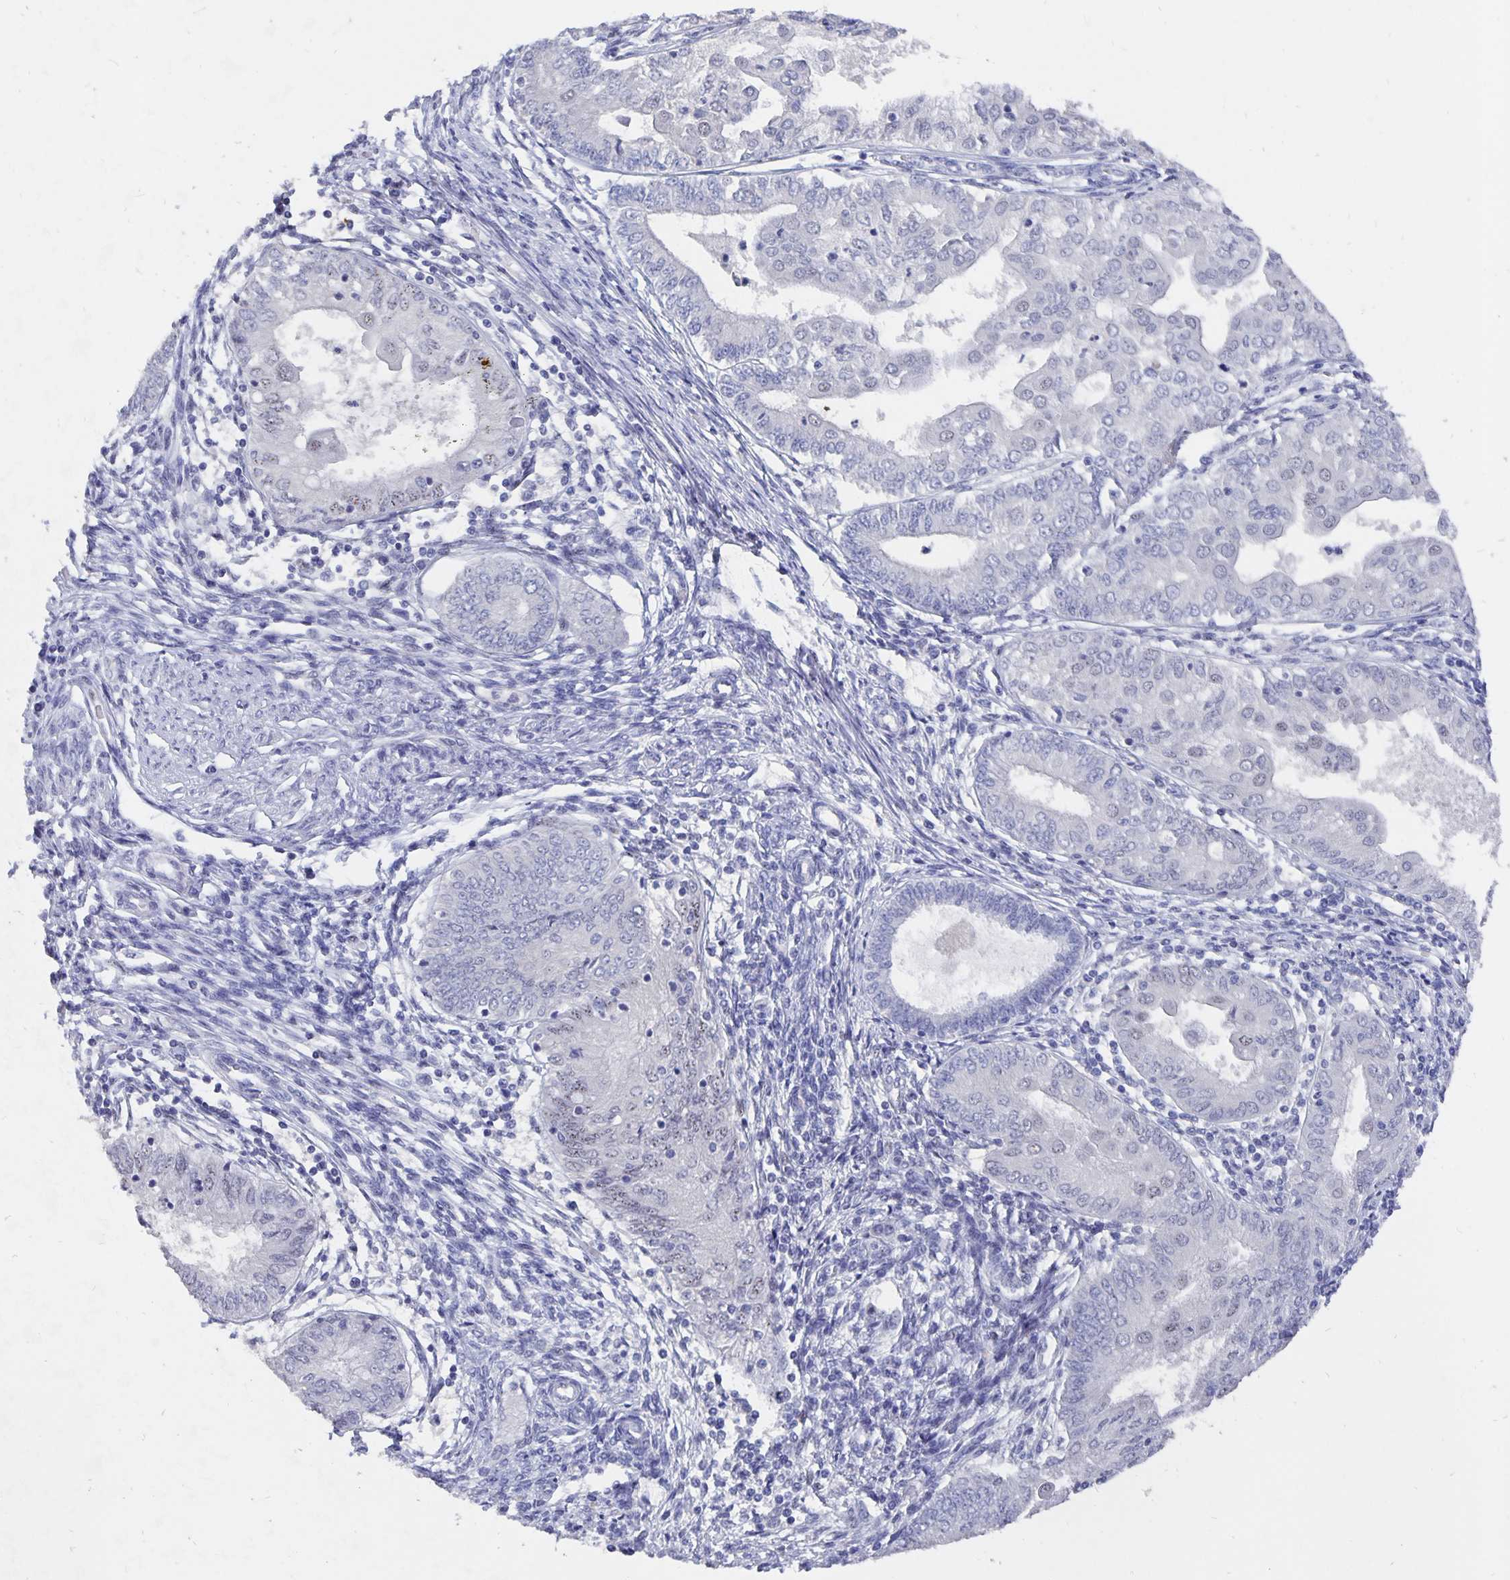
{"staining": {"intensity": "weak", "quantity": "<25%", "location": "nuclear"}, "tissue": "endometrial cancer", "cell_type": "Tumor cells", "image_type": "cancer", "snomed": [{"axis": "morphology", "description": "Adenocarcinoma, NOS"}, {"axis": "topography", "description": "Endometrium"}], "caption": "Histopathology image shows no significant protein expression in tumor cells of endometrial cancer.", "gene": "SMOC1", "patient": {"sex": "female", "age": 68}}